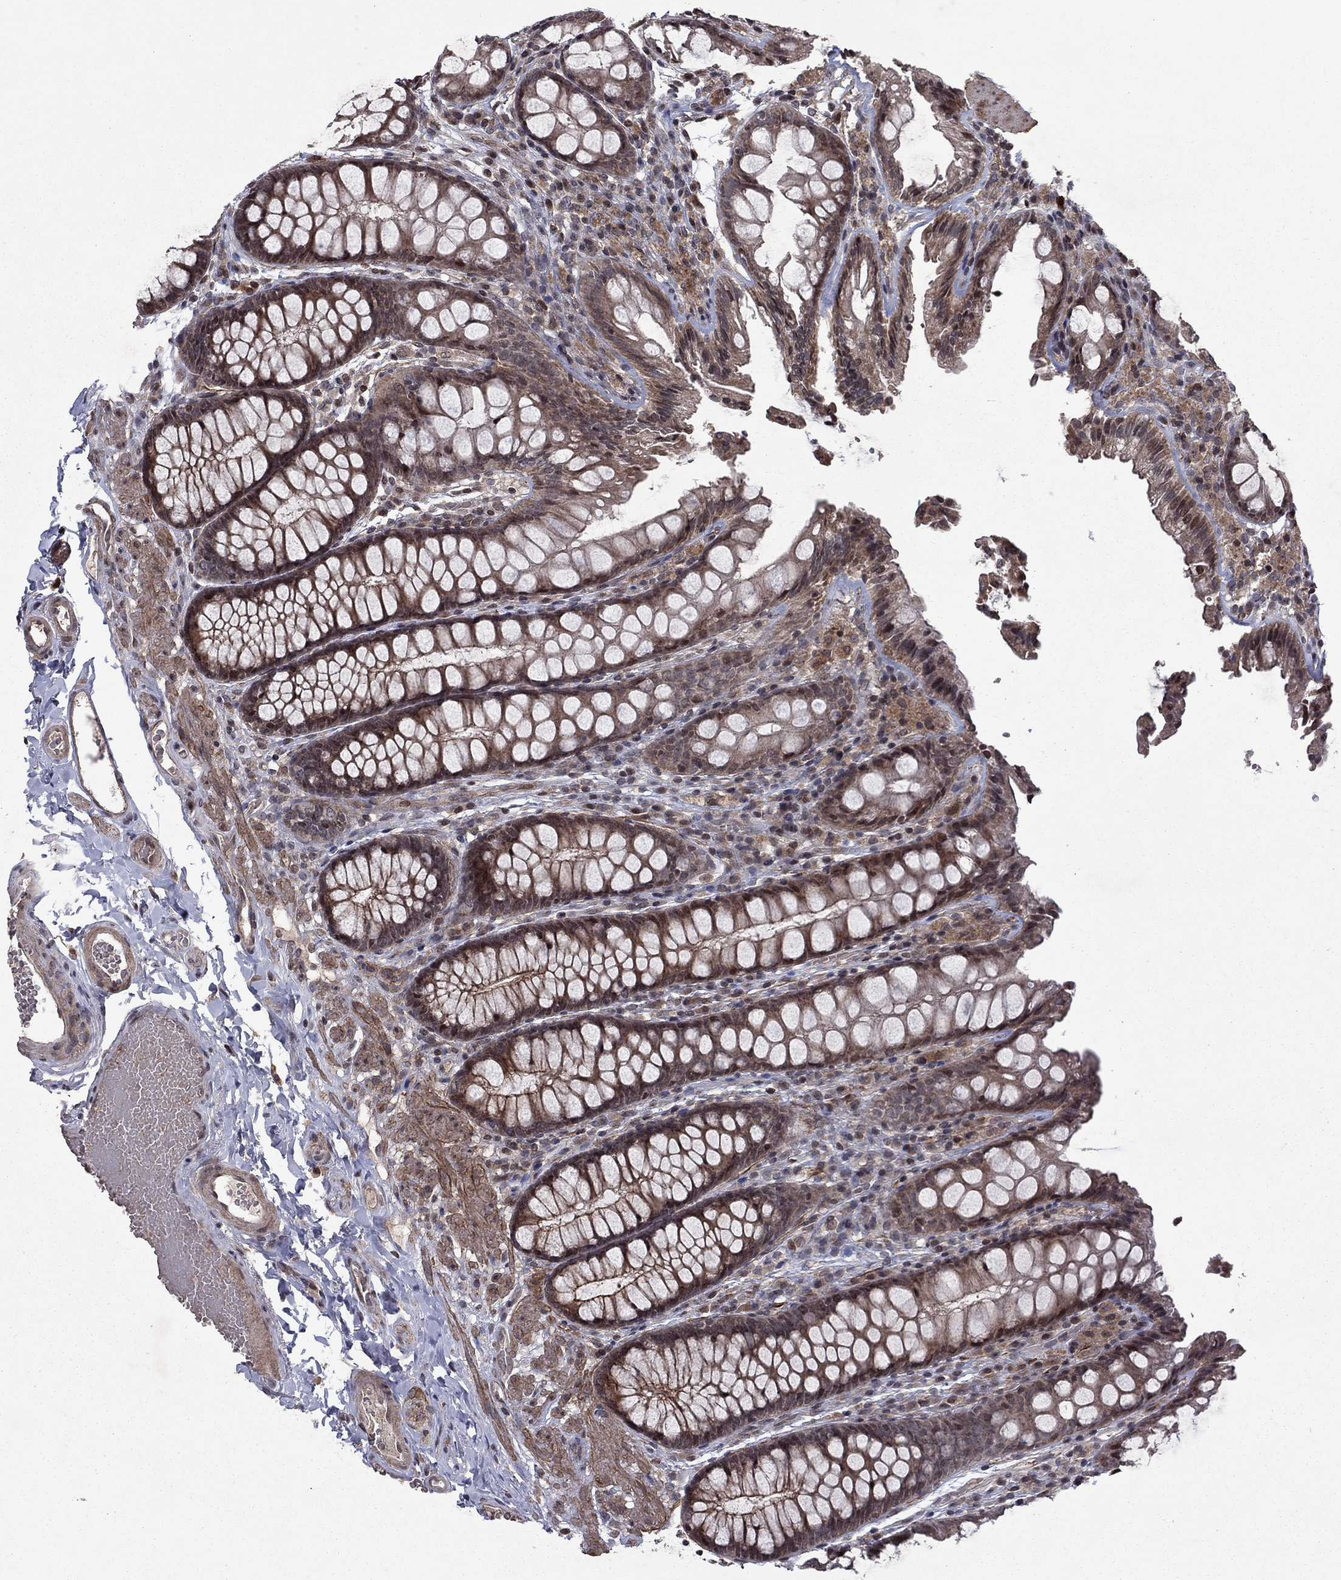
{"staining": {"intensity": "weak", "quantity": "25%-75%", "location": "cytoplasmic/membranous"}, "tissue": "colon", "cell_type": "Endothelial cells", "image_type": "normal", "snomed": [{"axis": "morphology", "description": "Normal tissue, NOS"}, {"axis": "topography", "description": "Colon"}], "caption": "Immunohistochemistry (DAB) staining of unremarkable human colon displays weak cytoplasmic/membranous protein positivity in approximately 25%-75% of endothelial cells.", "gene": "SORBS1", "patient": {"sex": "female", "age": 86}}